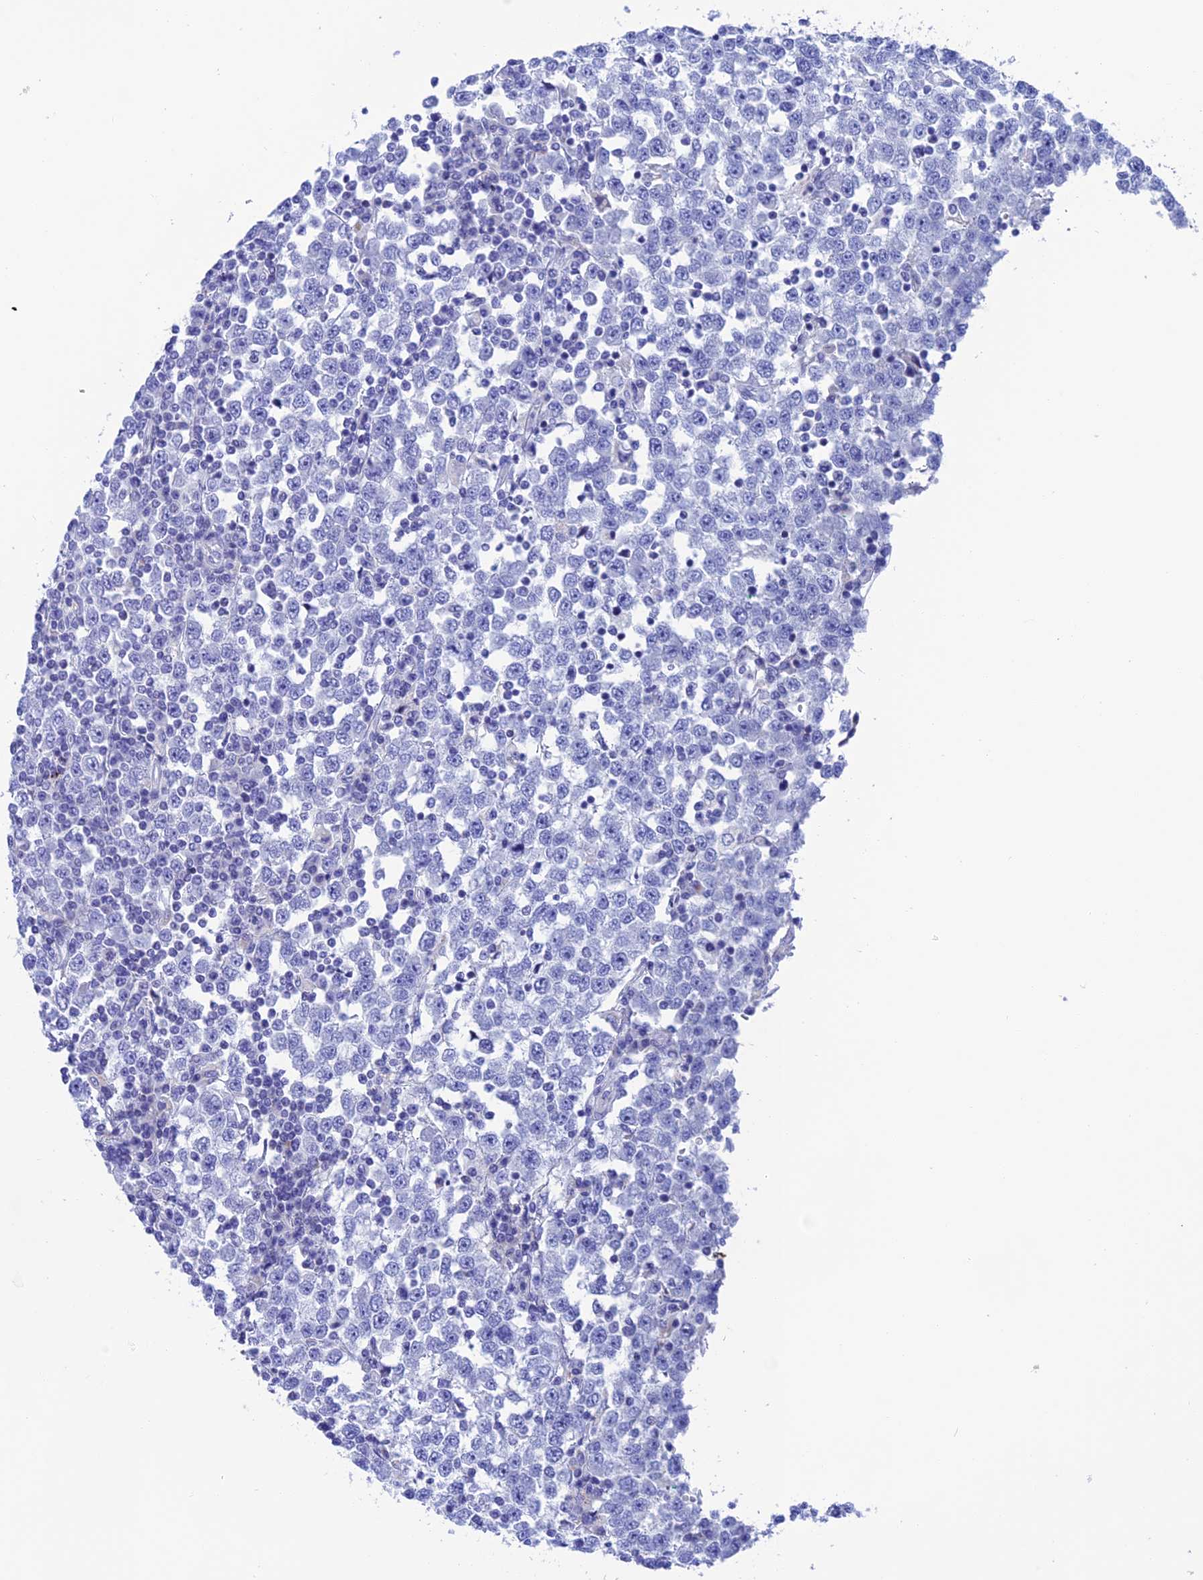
{"staining": {"intensity": "negative", "quantity": "none", "location": "none"}, "tissue": "testis cancer", "cell_type": "Tumor cells", "image_type": "cancer", "snomed": [{"axis": "morphology", "description": "Seminoma, NOS"}, {"axis": "topography", "description": "Testis"}], "caption": "The immunohistochemistry image has no significant positivity in tumor cells of seminoma (testis) tissue.", "gene": "NXPE4", "patient": {"sex": "male", "age": 65}}